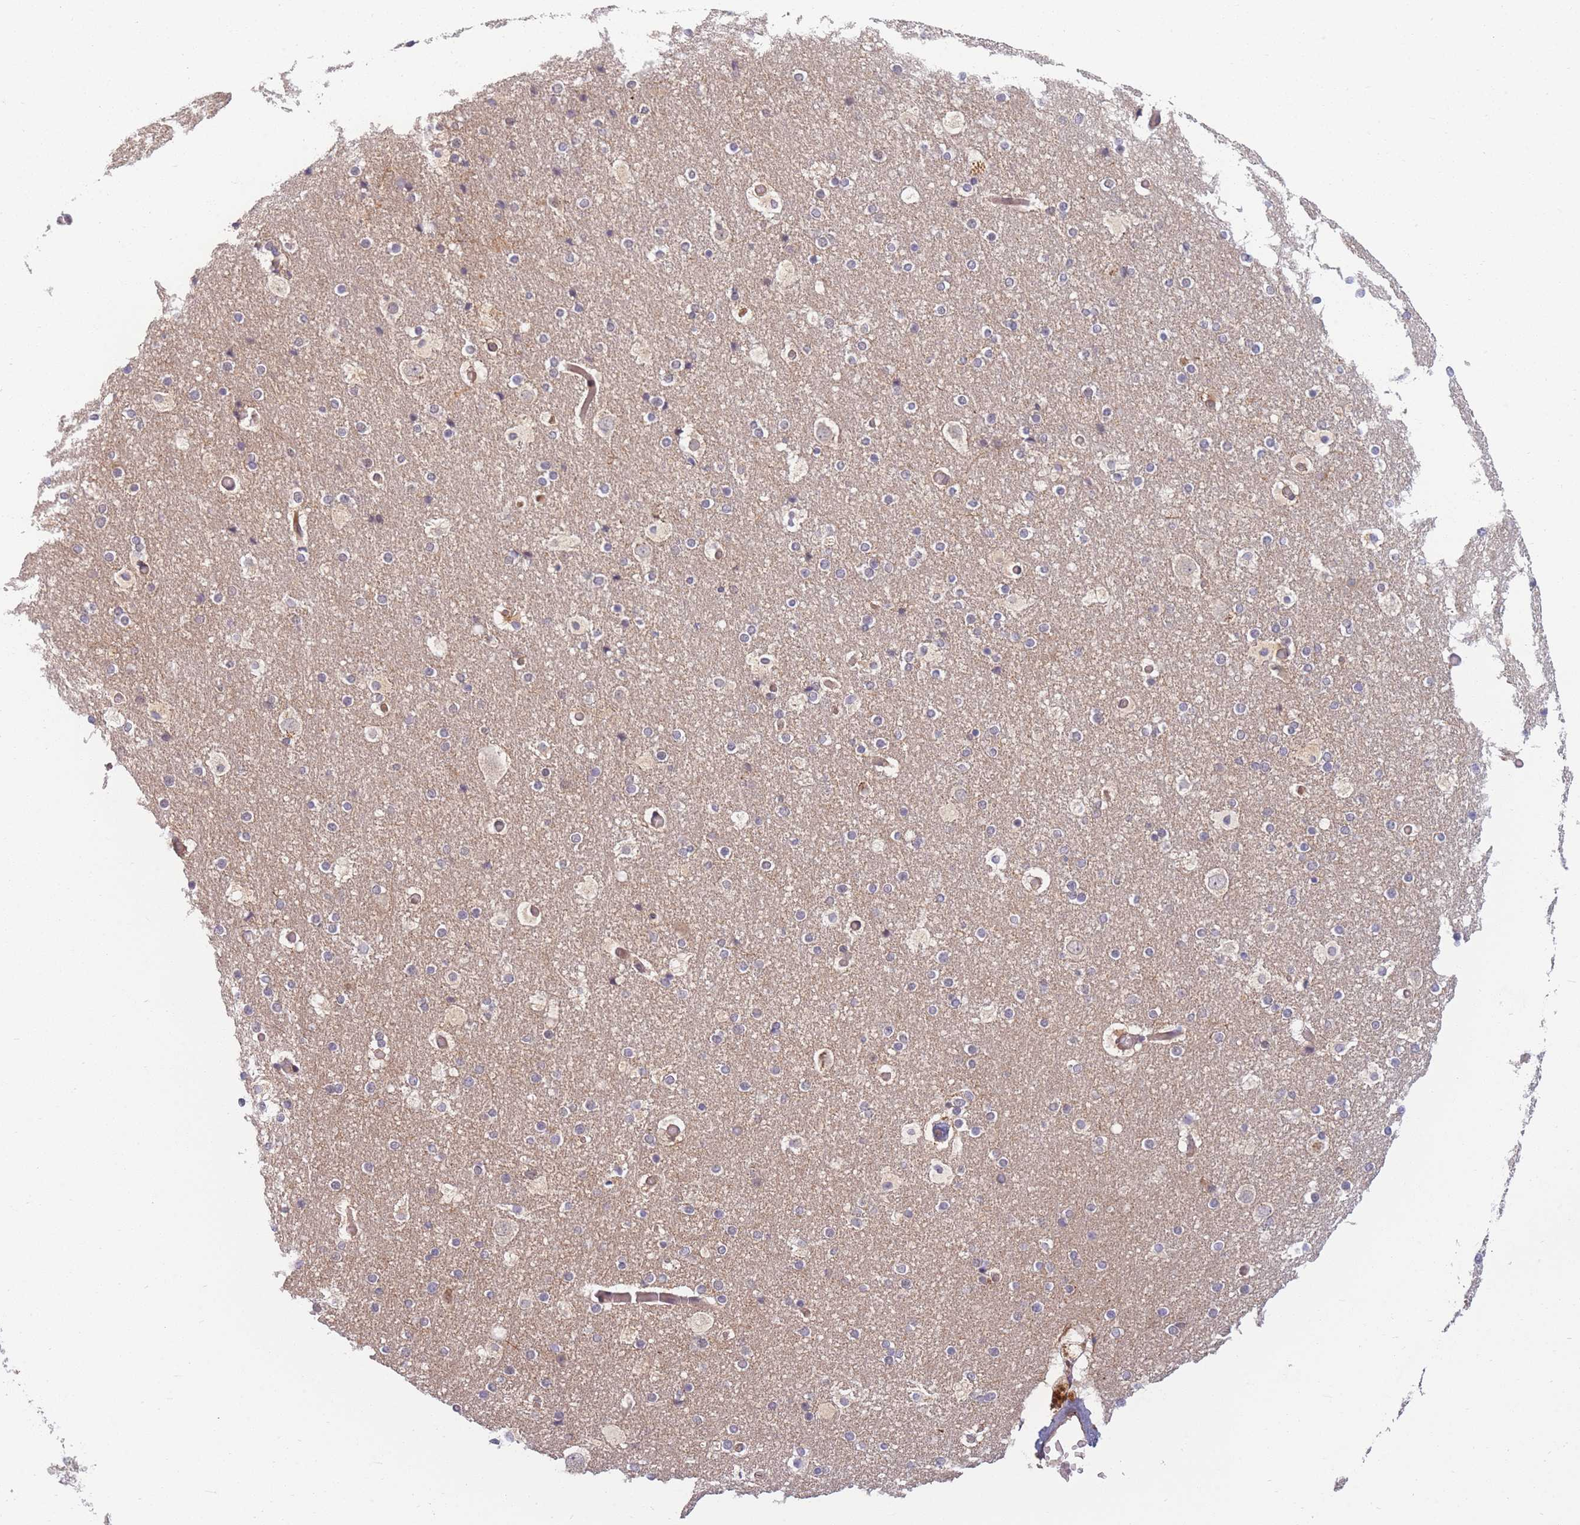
{"staining": {"intensity": "negative", "quantity": "none", "location": "none"}, "tissue": "cerebral cortex", "cell_type": "Endothelial cells", "image_type": "normal", "snomed": [{"axis": "morphology", "description": "Normal tissue, NOS"}, {"axis": "topography", "description": "Cerebral cortex"}], "caption": "Histopathology image shows no significant protein expression in endothelial cells of benign cerebral cortex.", "gene": "FAM153A", "patient": {"sex": "male", "age": 57}}